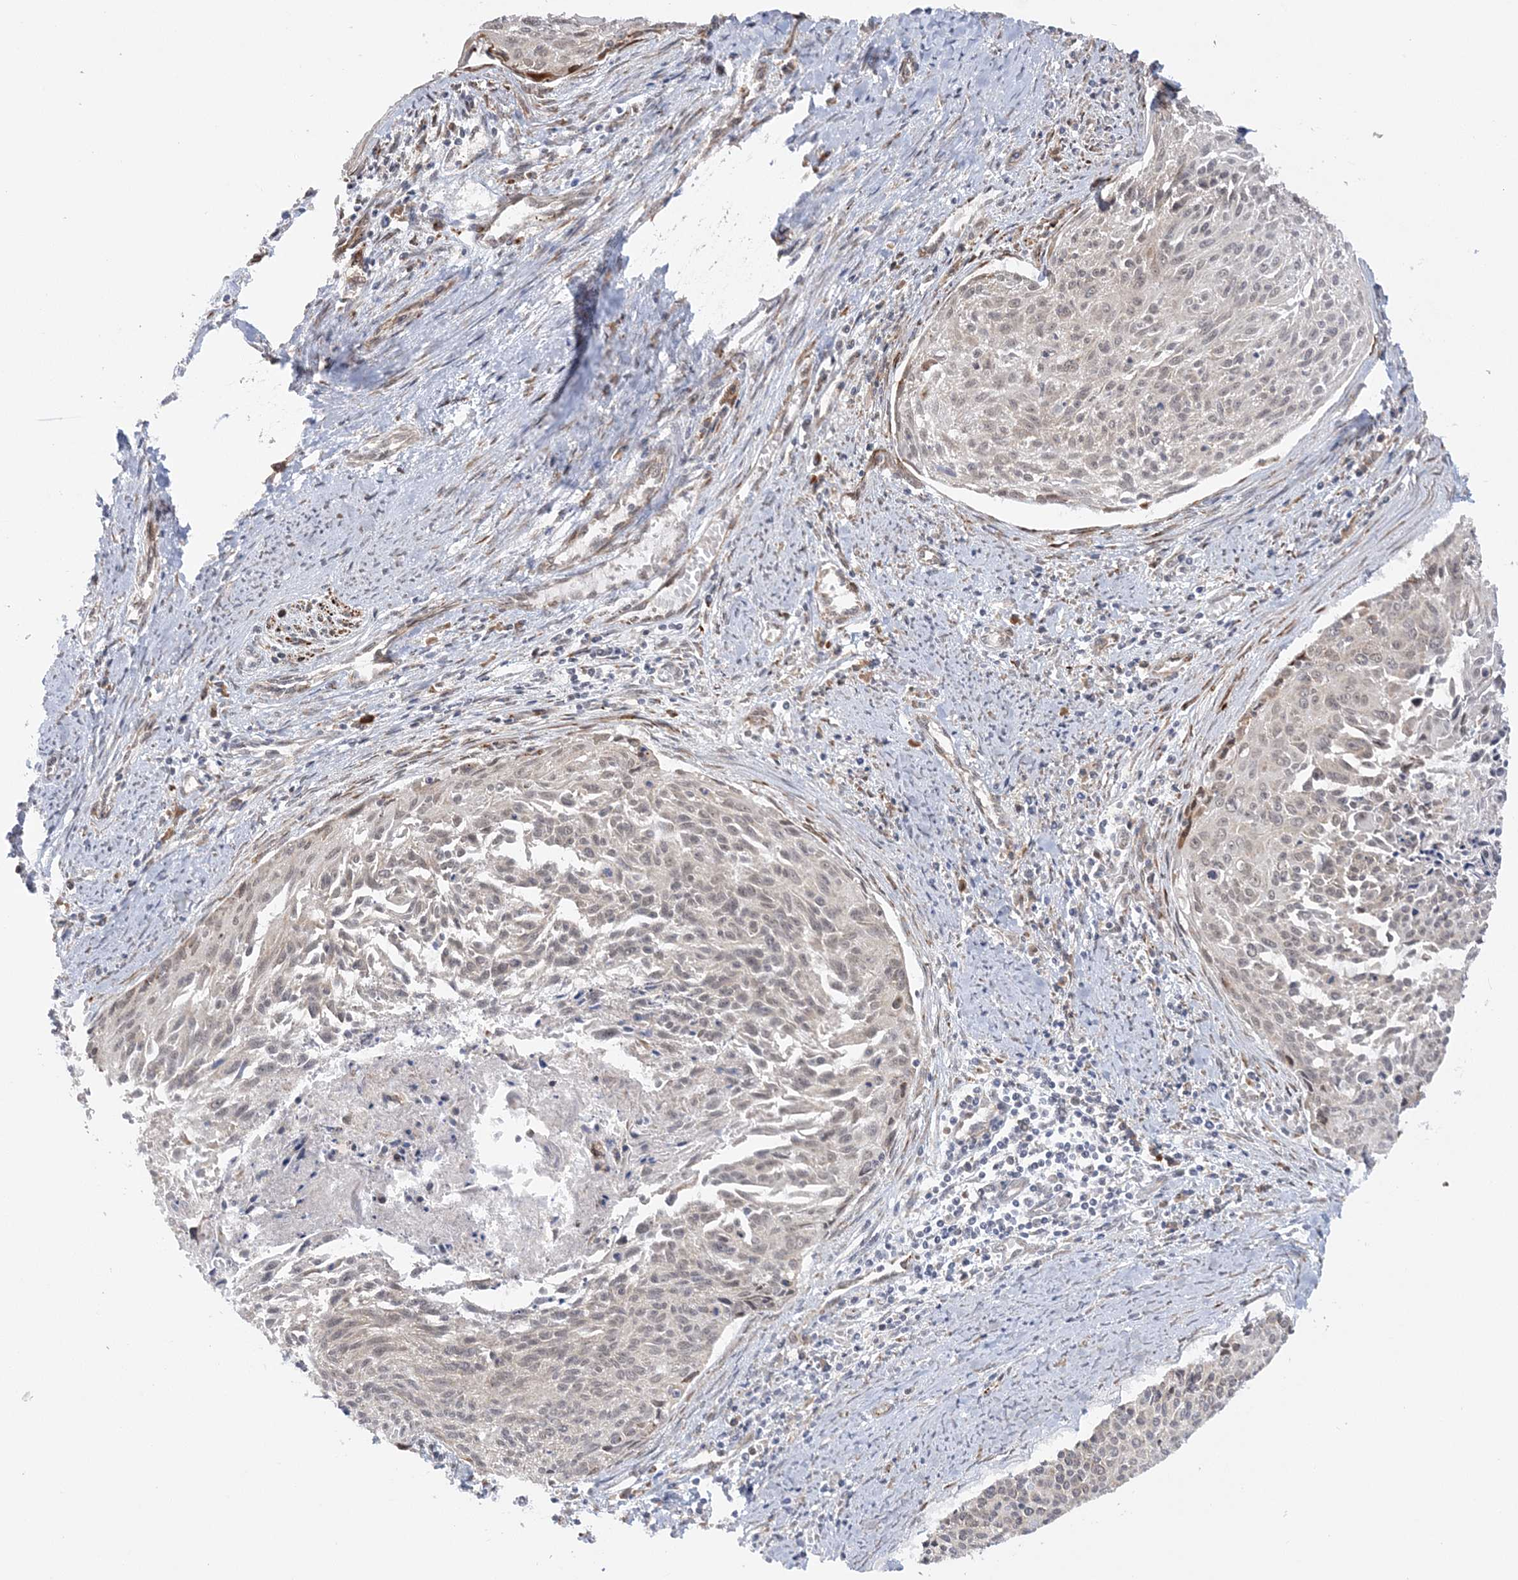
{"staining": {"intensity": "moderate", "quantity": "25%-75%", "location": "cytoplasmic/membranous,nuclear"}, "tissue": "cervical cancer", "cell_type": "Tumor cells", "image_type": "cancer", "snomed": [{"axis": "morphology", "description": "Squamous cell carcinoma, NOS"}, {"axis": "topography", "description": "Cervix"}], "caption": "Tumor cells display medium levels of moderate cytoplasmic/membranous and nuclear expression in about 25%-75% of cells in squamous cell carcinoma (cervical). The staining was performed using DAB (3,3'-diaminobenzidine) to visualize the protein expression in brown, while the nuclei were stained in blue with hematoxylin (Magnification: 20x).", "gene": "MRPL47", "patient": {"sex": "female", "age": 55}}